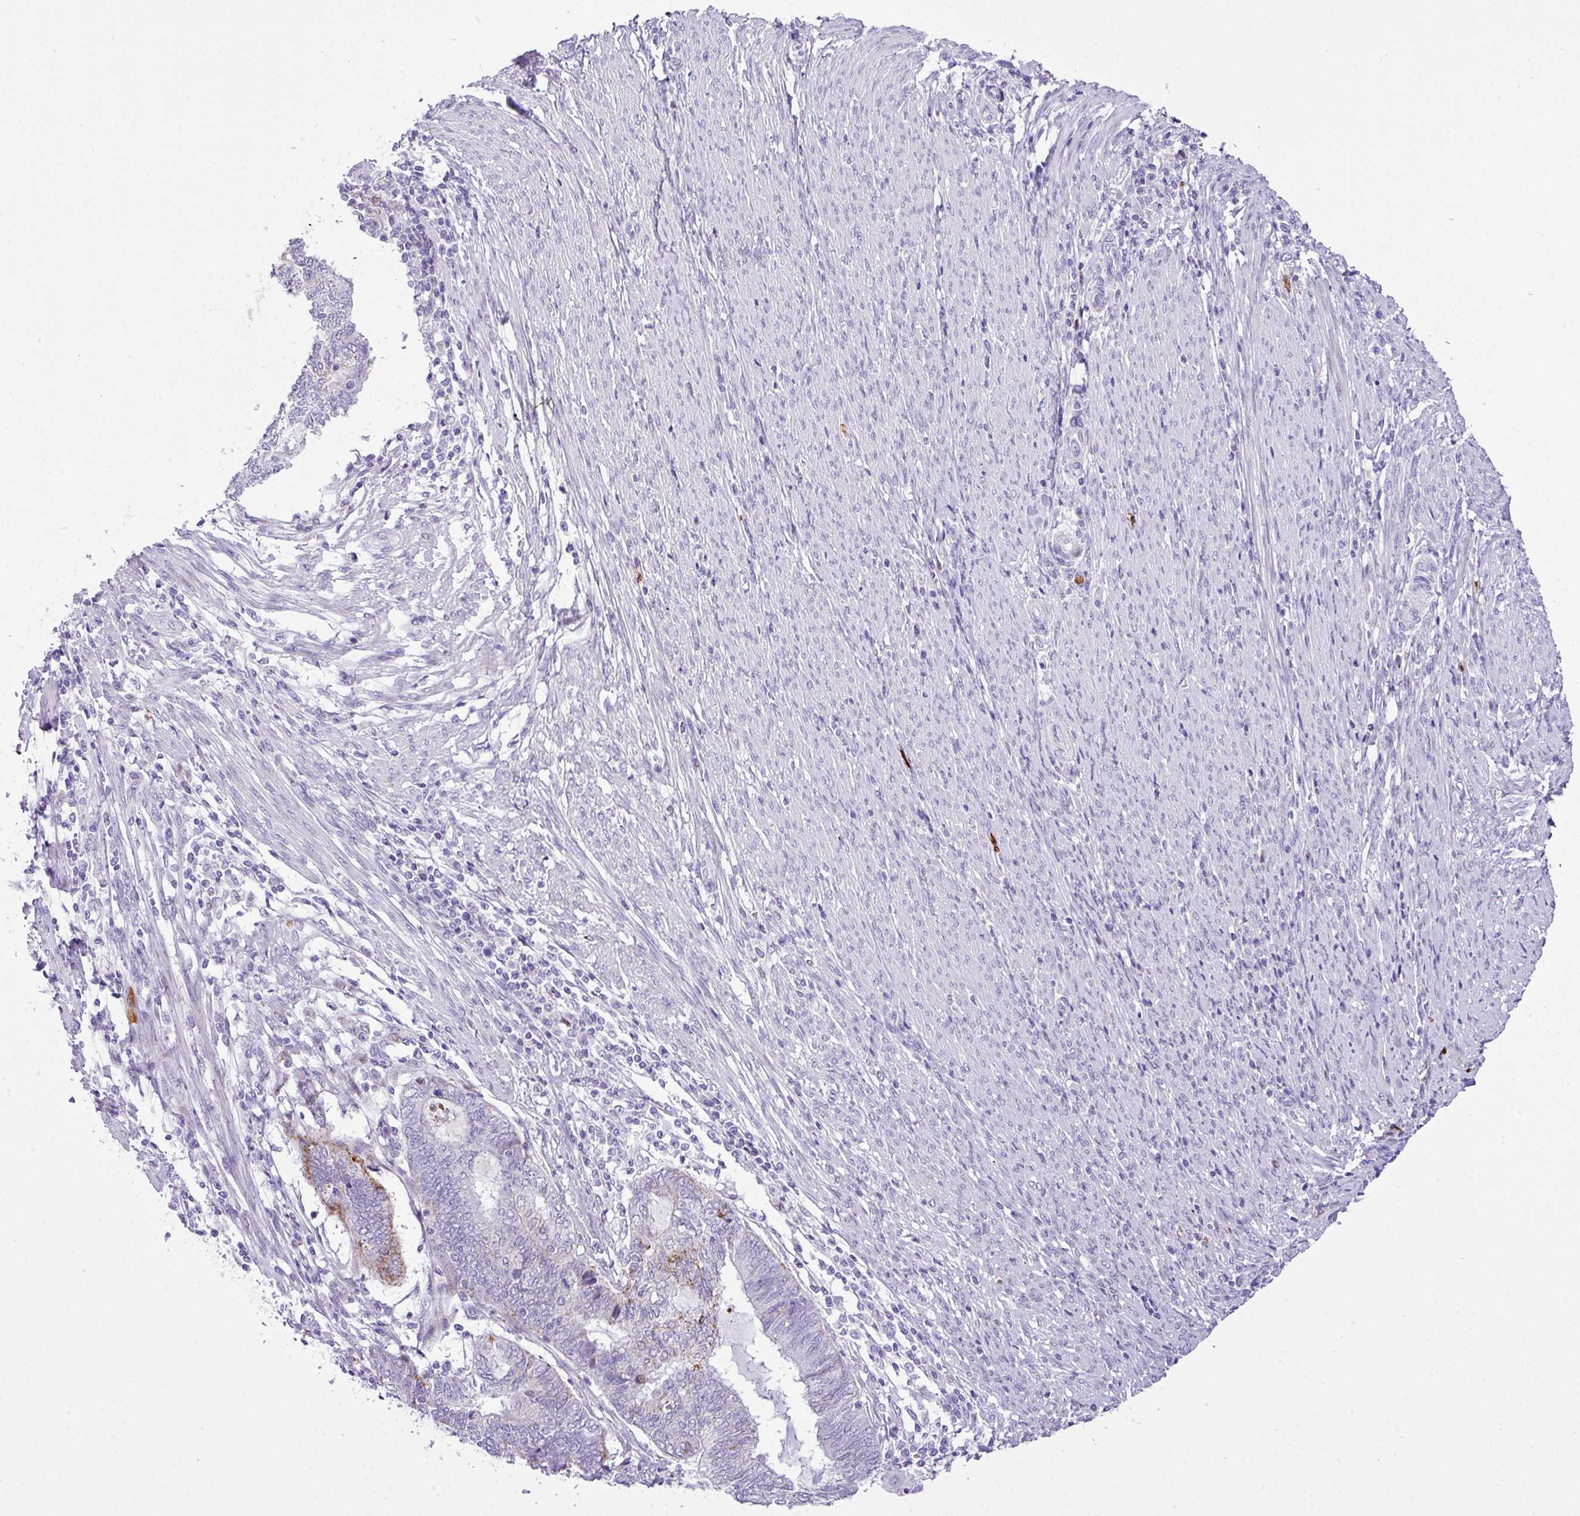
{"staining": {"intensity": "weak", "quantity": "<25%", "location": "cytoplasmic/membranous"}, "tissue": "endometrial cancer", "cell_type": "Tumor cells", "image_type": "cancer", "snomed": [{"axis": "morphology", "description": "Adenocarcinoma, NOS"}, {"axis": "topography", "description": "Uterus"}, {"axis": "topography", "description": "Endometrium"}], "caption": "High magnification brightfield microscopy of endometrial cancer stained with DAB (3,3'-diaminobenzidine) (brown) and counterstained with hematoxylin (blue): tumor cells show no significant expression.", "gene": "RCAN2", "patient": {"sex": "female", "age": 70}}